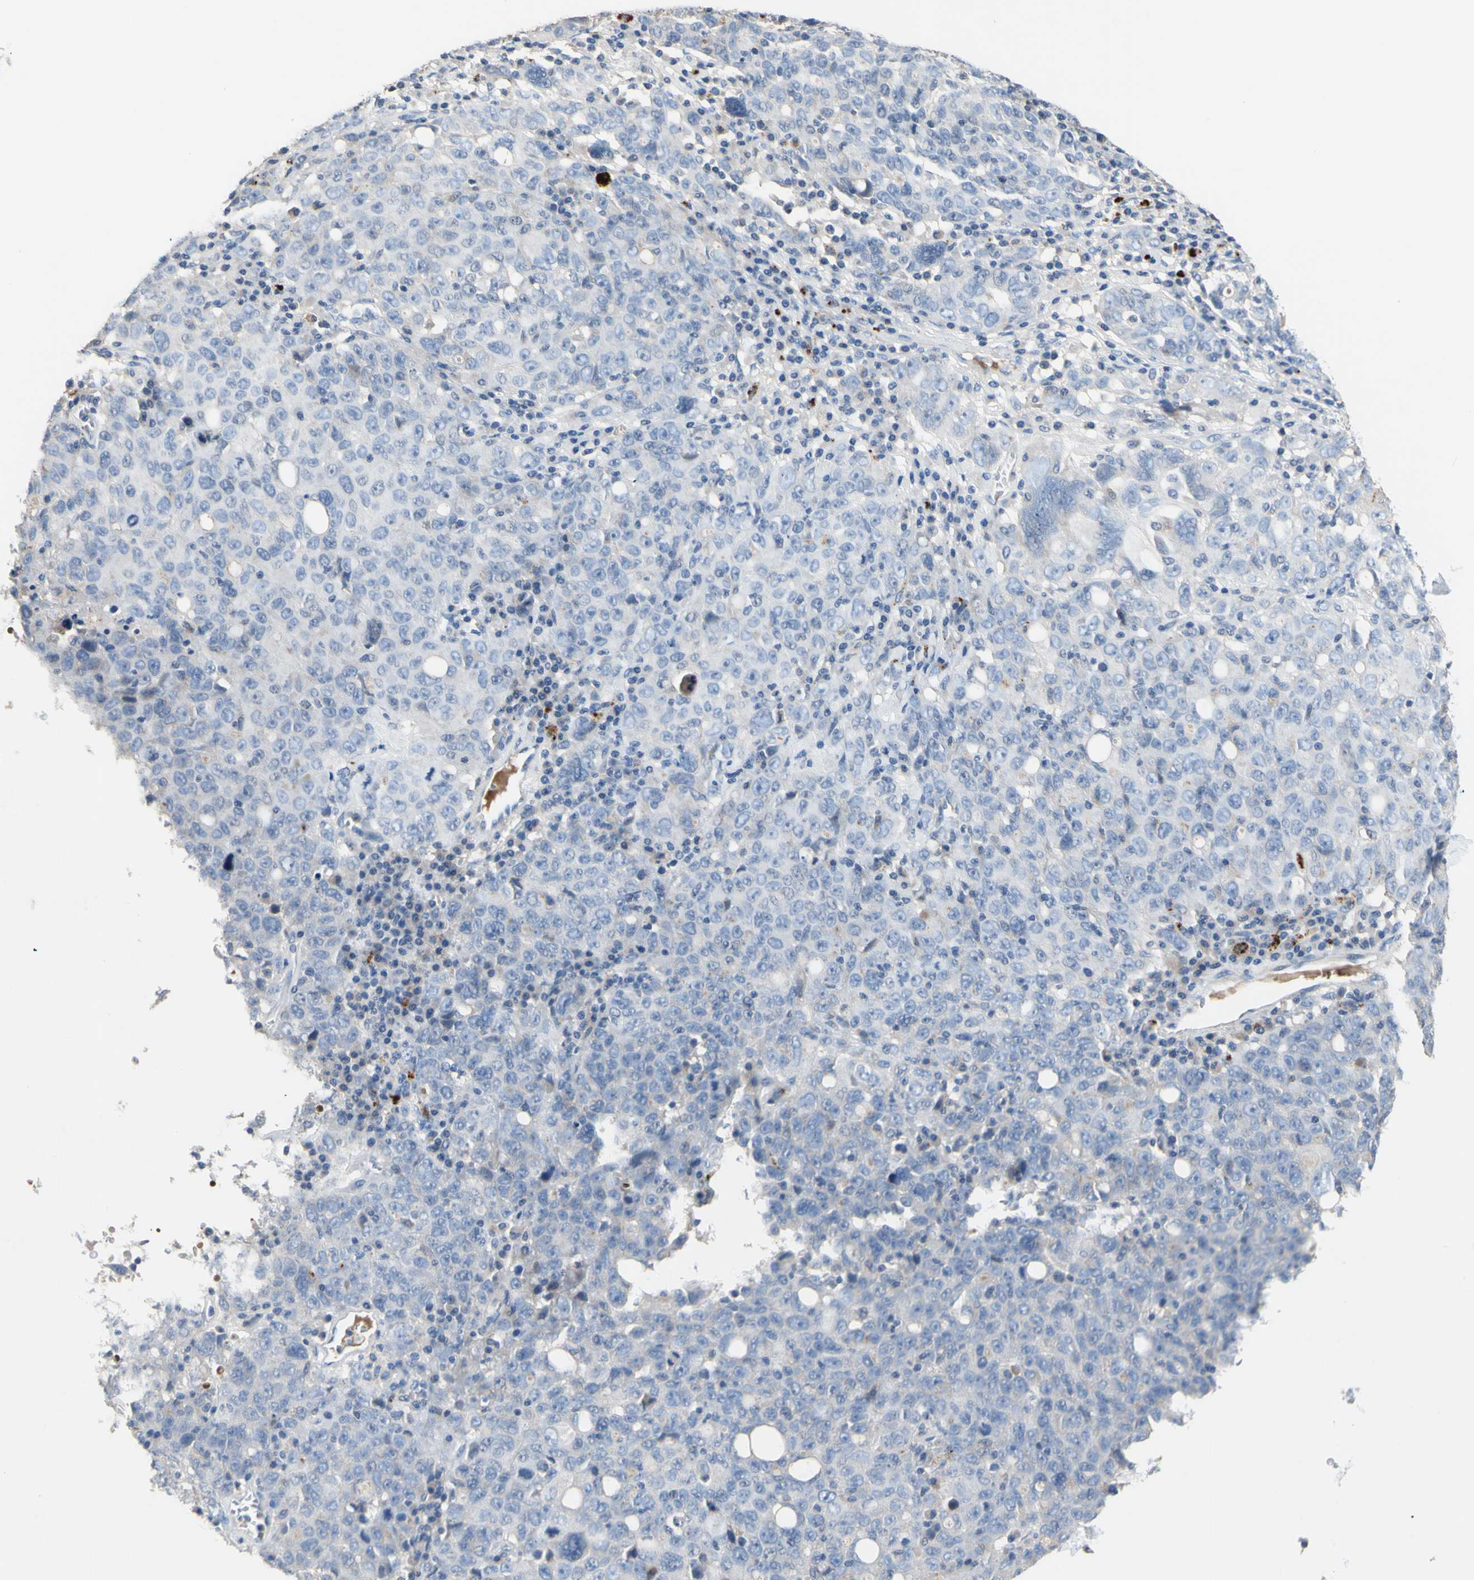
{"staining": {"intensity": "negative", "quantity": "none", "location": "none"}, "tissue": "ovarian cancer", "cell_type": "Tumor cells", "image_type": "cancer", "snomed": [{"axis": "morphology", "description": "Carcinoma, endometroid"}, {"axis": "topography", "description": "Ovary"}], "caption": "This is a histopathology image of immunohistochemistry (IHC) staining of ovarian cancer, which shows no positivity in tumor cells.", "gene": "CDON", "patient": {"sex": "female", "age": 62}}